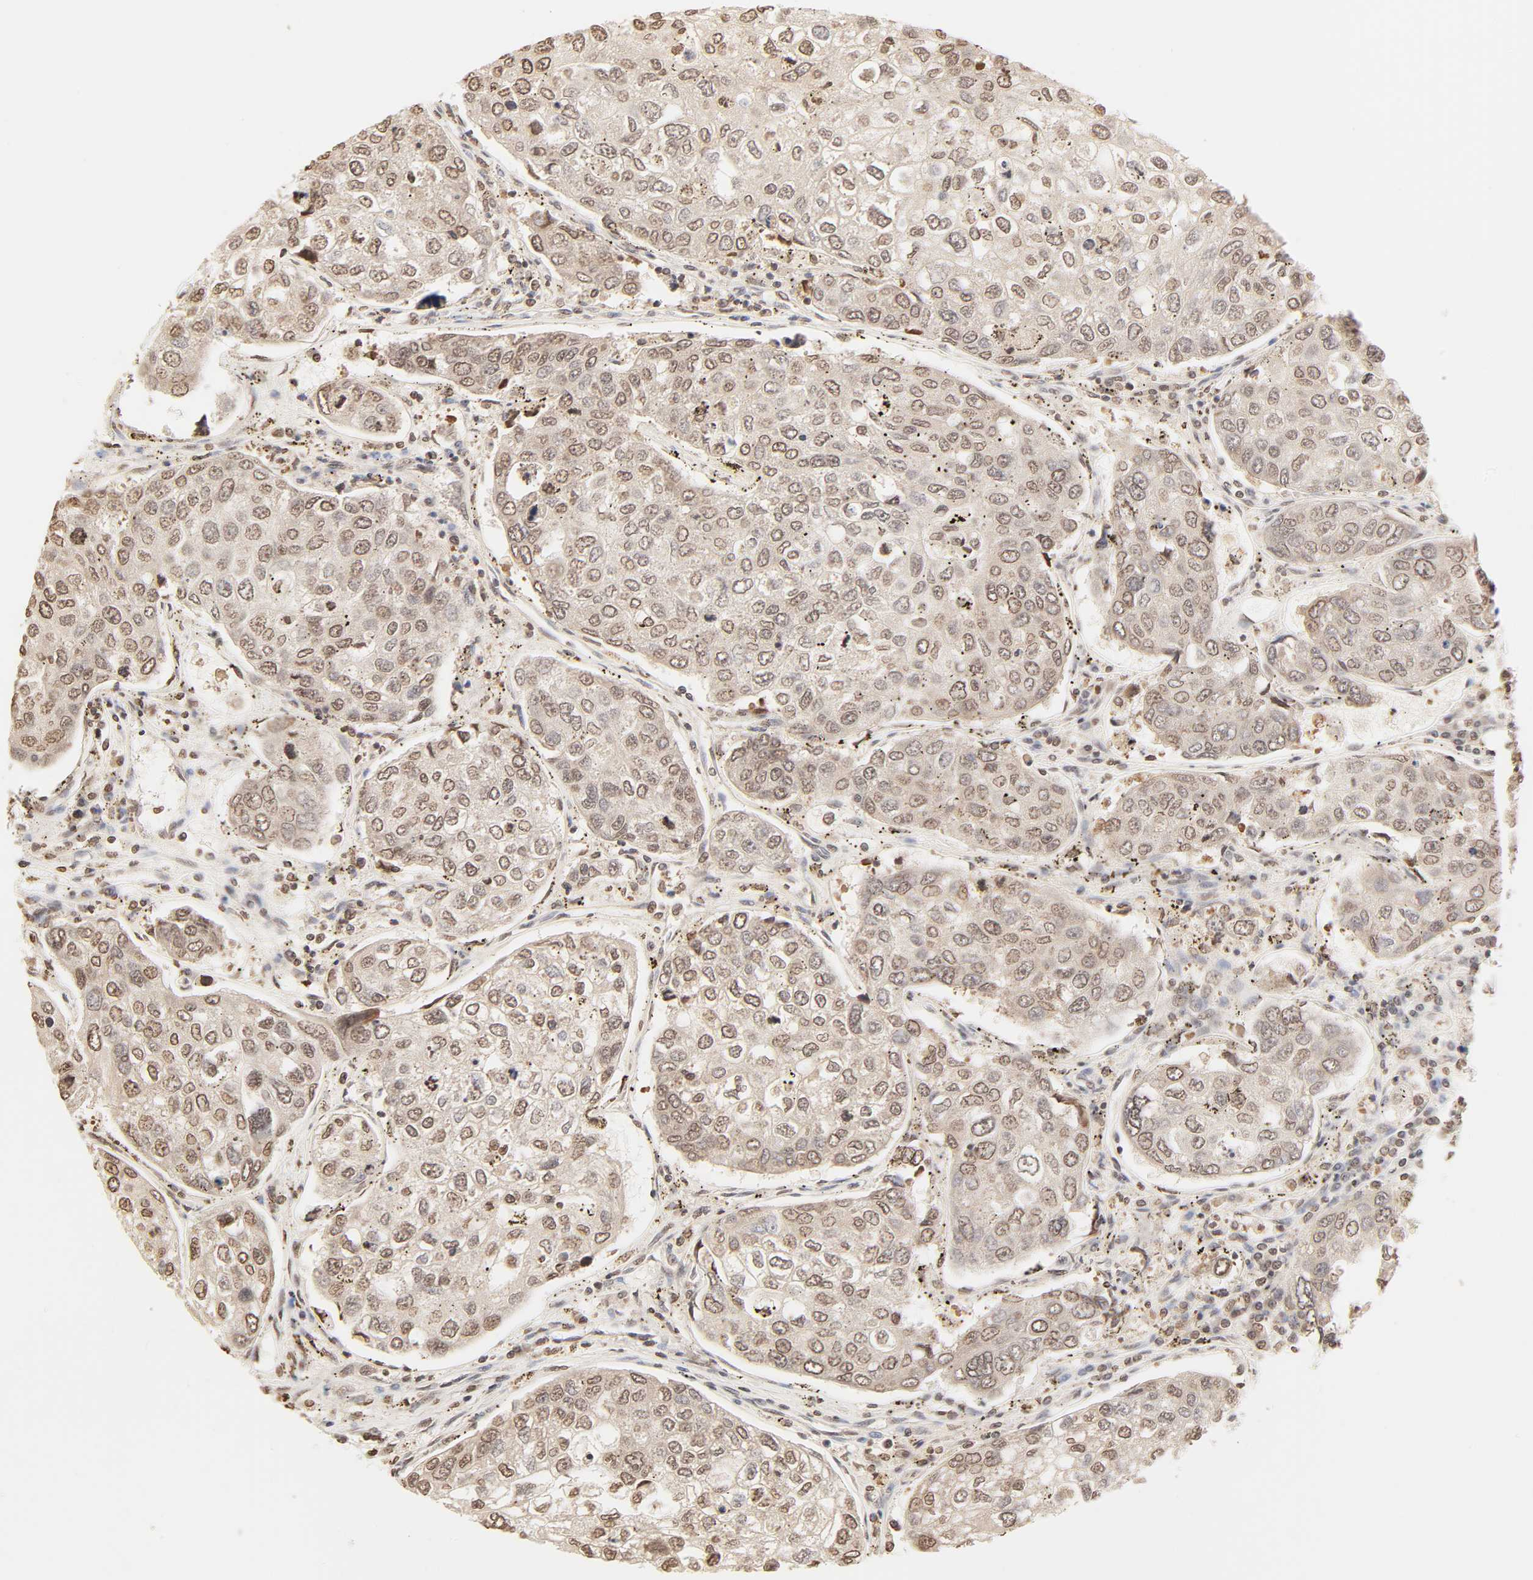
{"staining": {"intensity": "moderate", "quantity": ">75%", "location": "cytoplasmic/membranous,nuclear"}, "tissue": "urothelial cancer", "cell_type": "Tumor cells", "image_type": "cancer", "snomed": [{"axis": "morphology", "description": "Urothelial carcinoma, High grade"}, {"axis": "topography", "description": "Lymph node"}, {"axis": "topography", "description": "Urinary bladder"}], "caption": "Moderate cytoplasmic/membranous and nuclear staining for a protein is appreciated in approximately >75% of tumor cells of urothelial cancer using immunohistochemistry.", "gene": "TBL1X", "patient": {"sex": "male", "age": 51}}